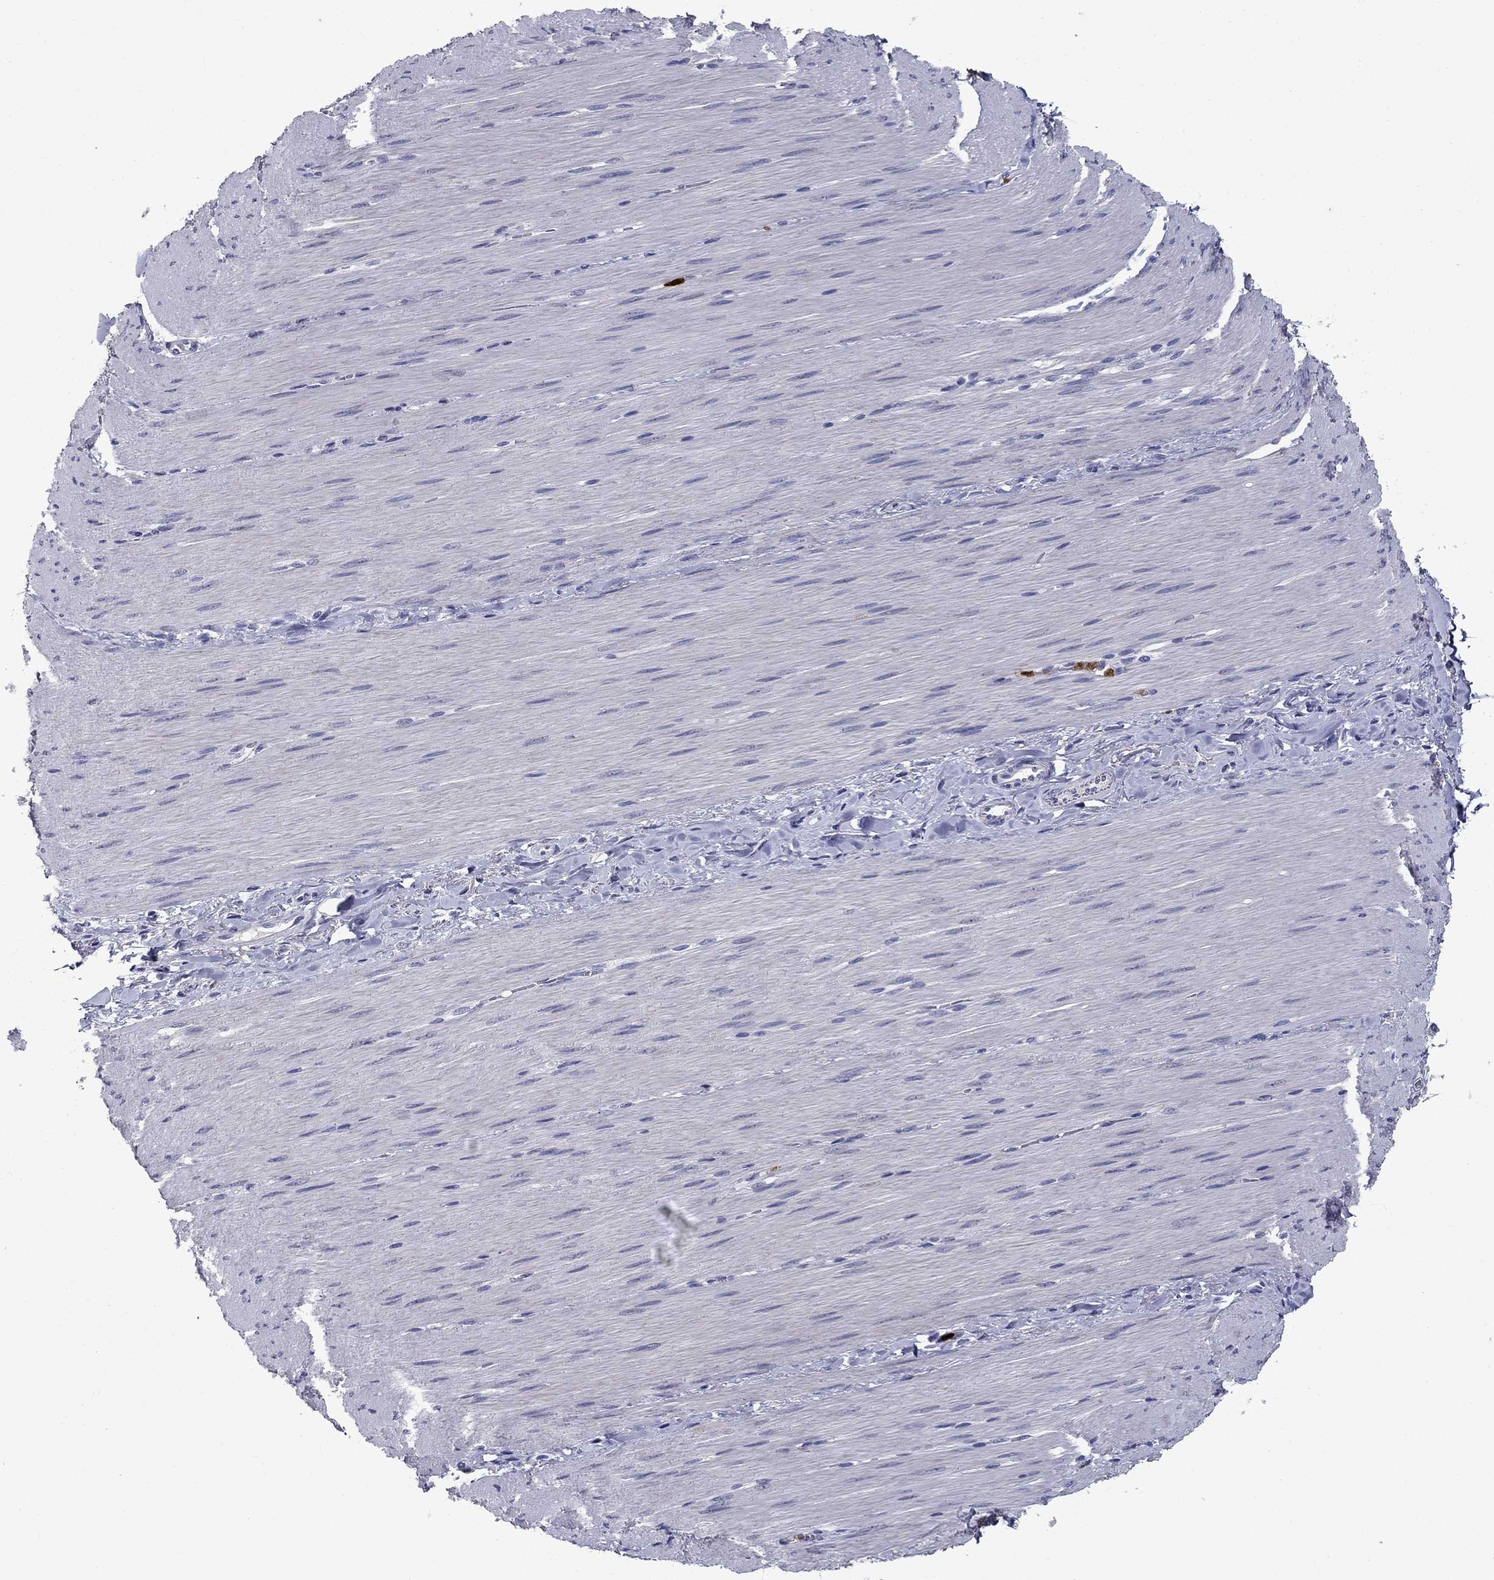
{"staining": {"intensity": "negative", "quantity": "none", "location": "none"}, "tissue": "adipose tissue", "cell_type": "Adipocytes", "image_type": "normal", "snomed": [{"axis": "morphology", "description": "Normal tissue, NOS"}, {"axis": "topography", "description": "Smooth muscle"}, {"axis": "topography", "description": "Duodenum"}, {"axis": "topography", "description": "Peripheral nerve tissue"}], "caption": "The image exhibits no significant positivity in adipocytes of adipose tissue.", "gene": "IRF5", "patient": {"sex": "female", "age": 61}}